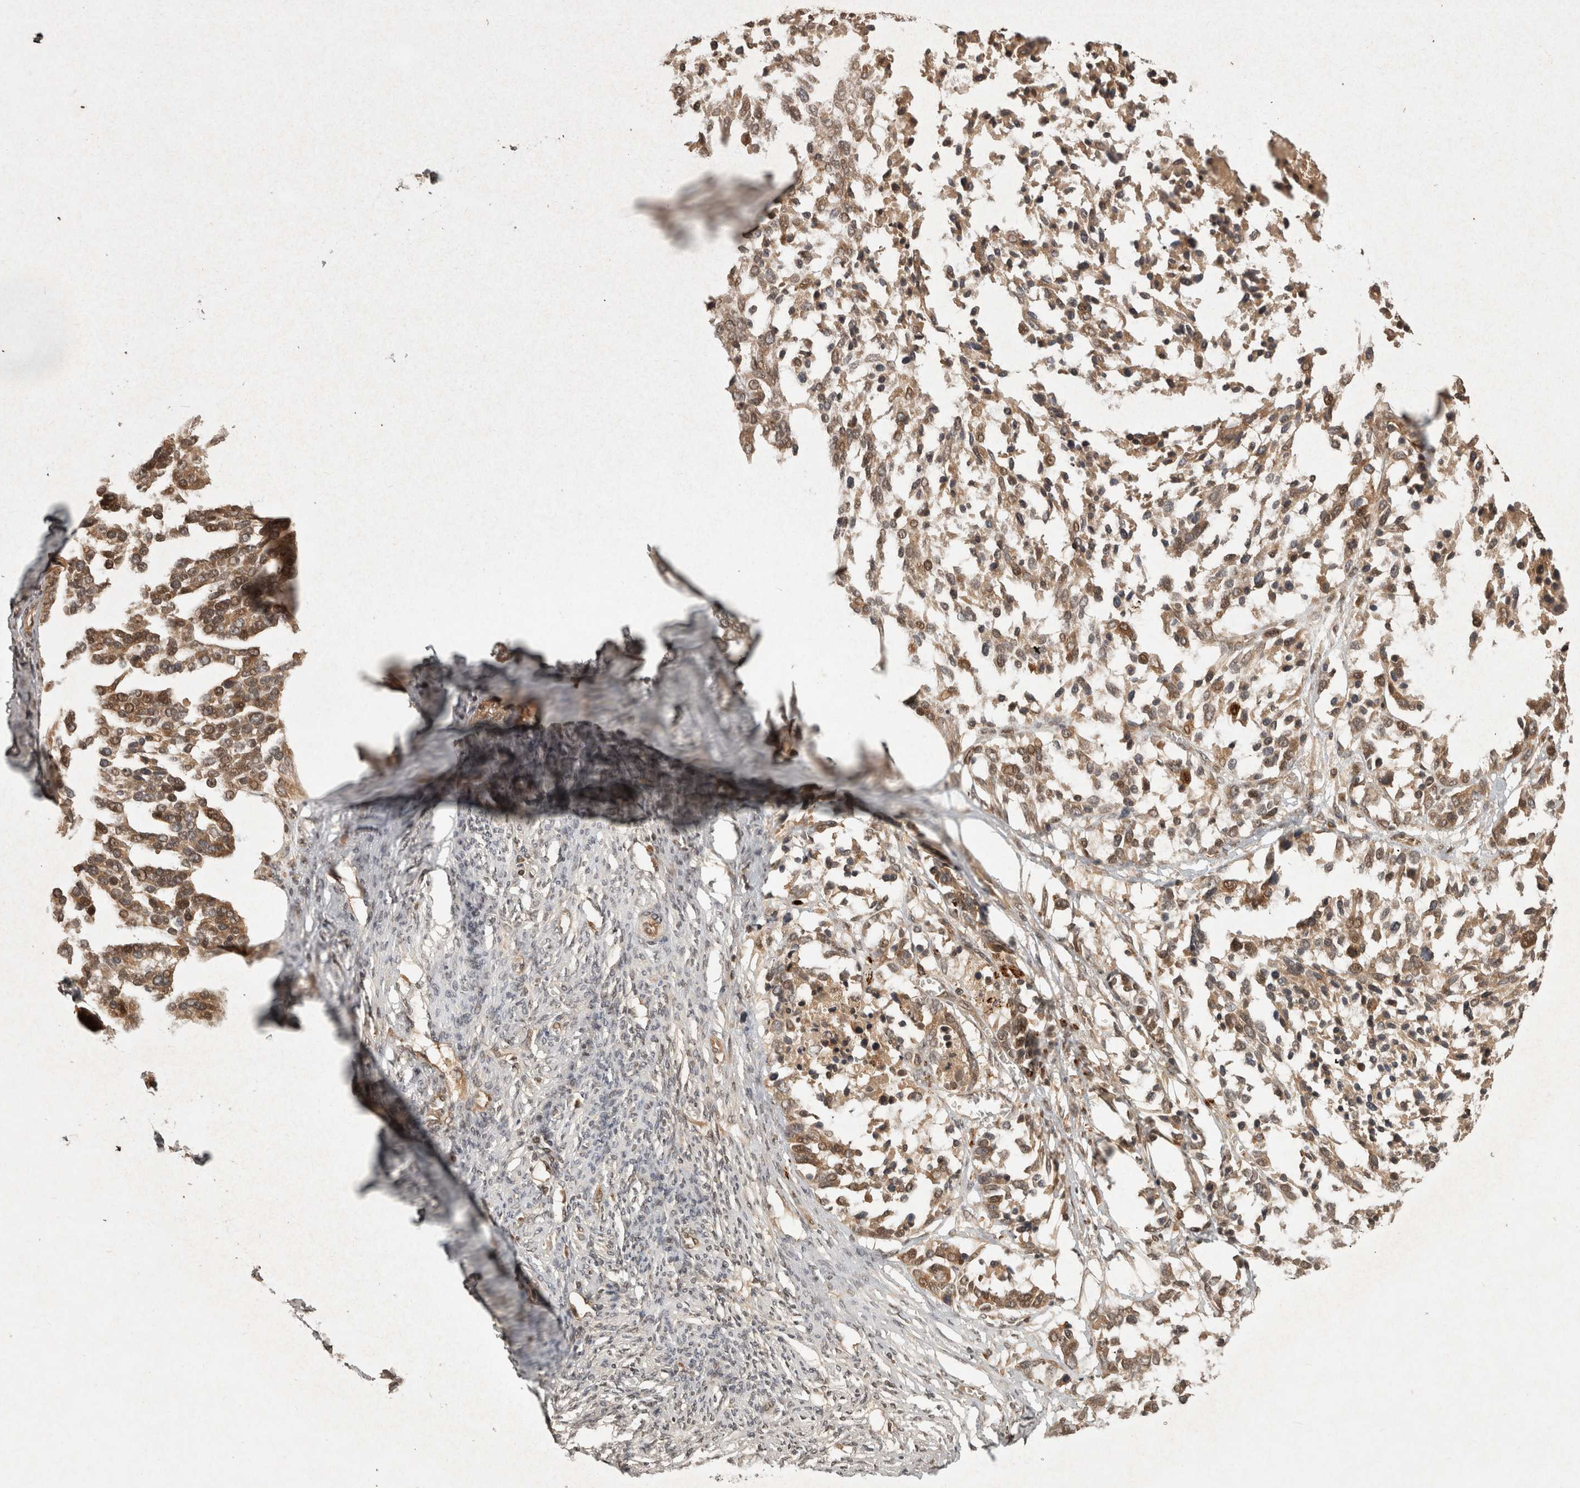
{"staining": {"intensity": "moderate", "quantity": ">75%", "location": "cytoplasmic/membranous"}, "tissue": "ovarian cancer", "cell_type": "Tumor cells", "image_type": "cancer", "snomed": [{"axis": "morphology", "description": "Cystadenocarcinoma, serous, NOS"}, {"axis": "topography", "description": "Ovary"}], "caption": "This is a micrograph of immunohistochemistry staining of ovarian serous cystadenocarcinoma, which shows moderate expression in the cytoplasmic/membranous of tumor cells.", "gene": "PITPNC1", "patient": {"sex": "female", "age": 44}}